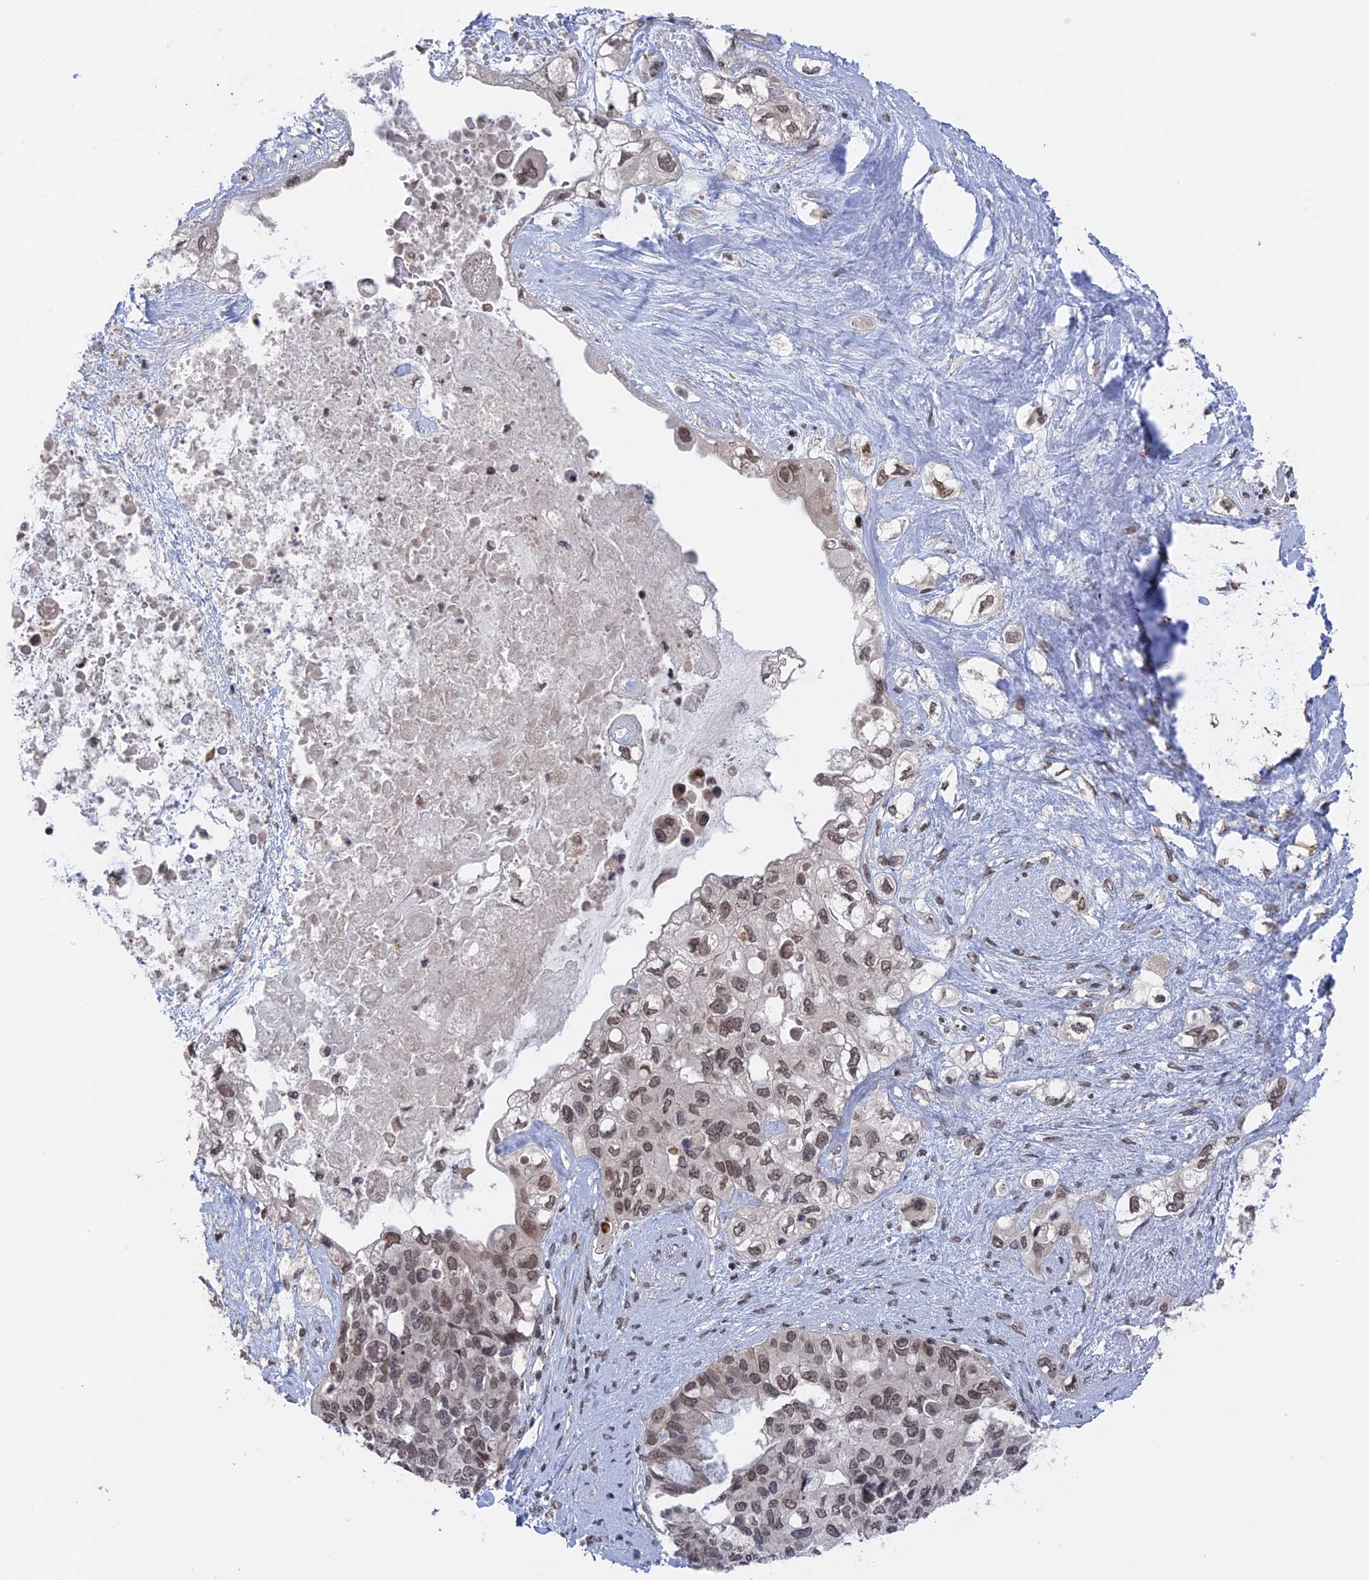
{"staining": {"intensity": "moderate", "quantity": ">75%", "location": "nuclear"}, "tissue": "pancreatic cancer", "cell_type": "Tumor cells", "image_type": "cancer", "snomed": [{"axis": "morphology", "description": "Adenocarcinoma, NOS"}, {"axis": "topography", "description": "Pancreas"}], "caption": "Pancreatic adenocarcinoma stained for a protein demonstrates moderate nuclear positivity in tumor cells.", "gene": "NR2C2AP", "patient": {"sex": "female", "age": 56}}